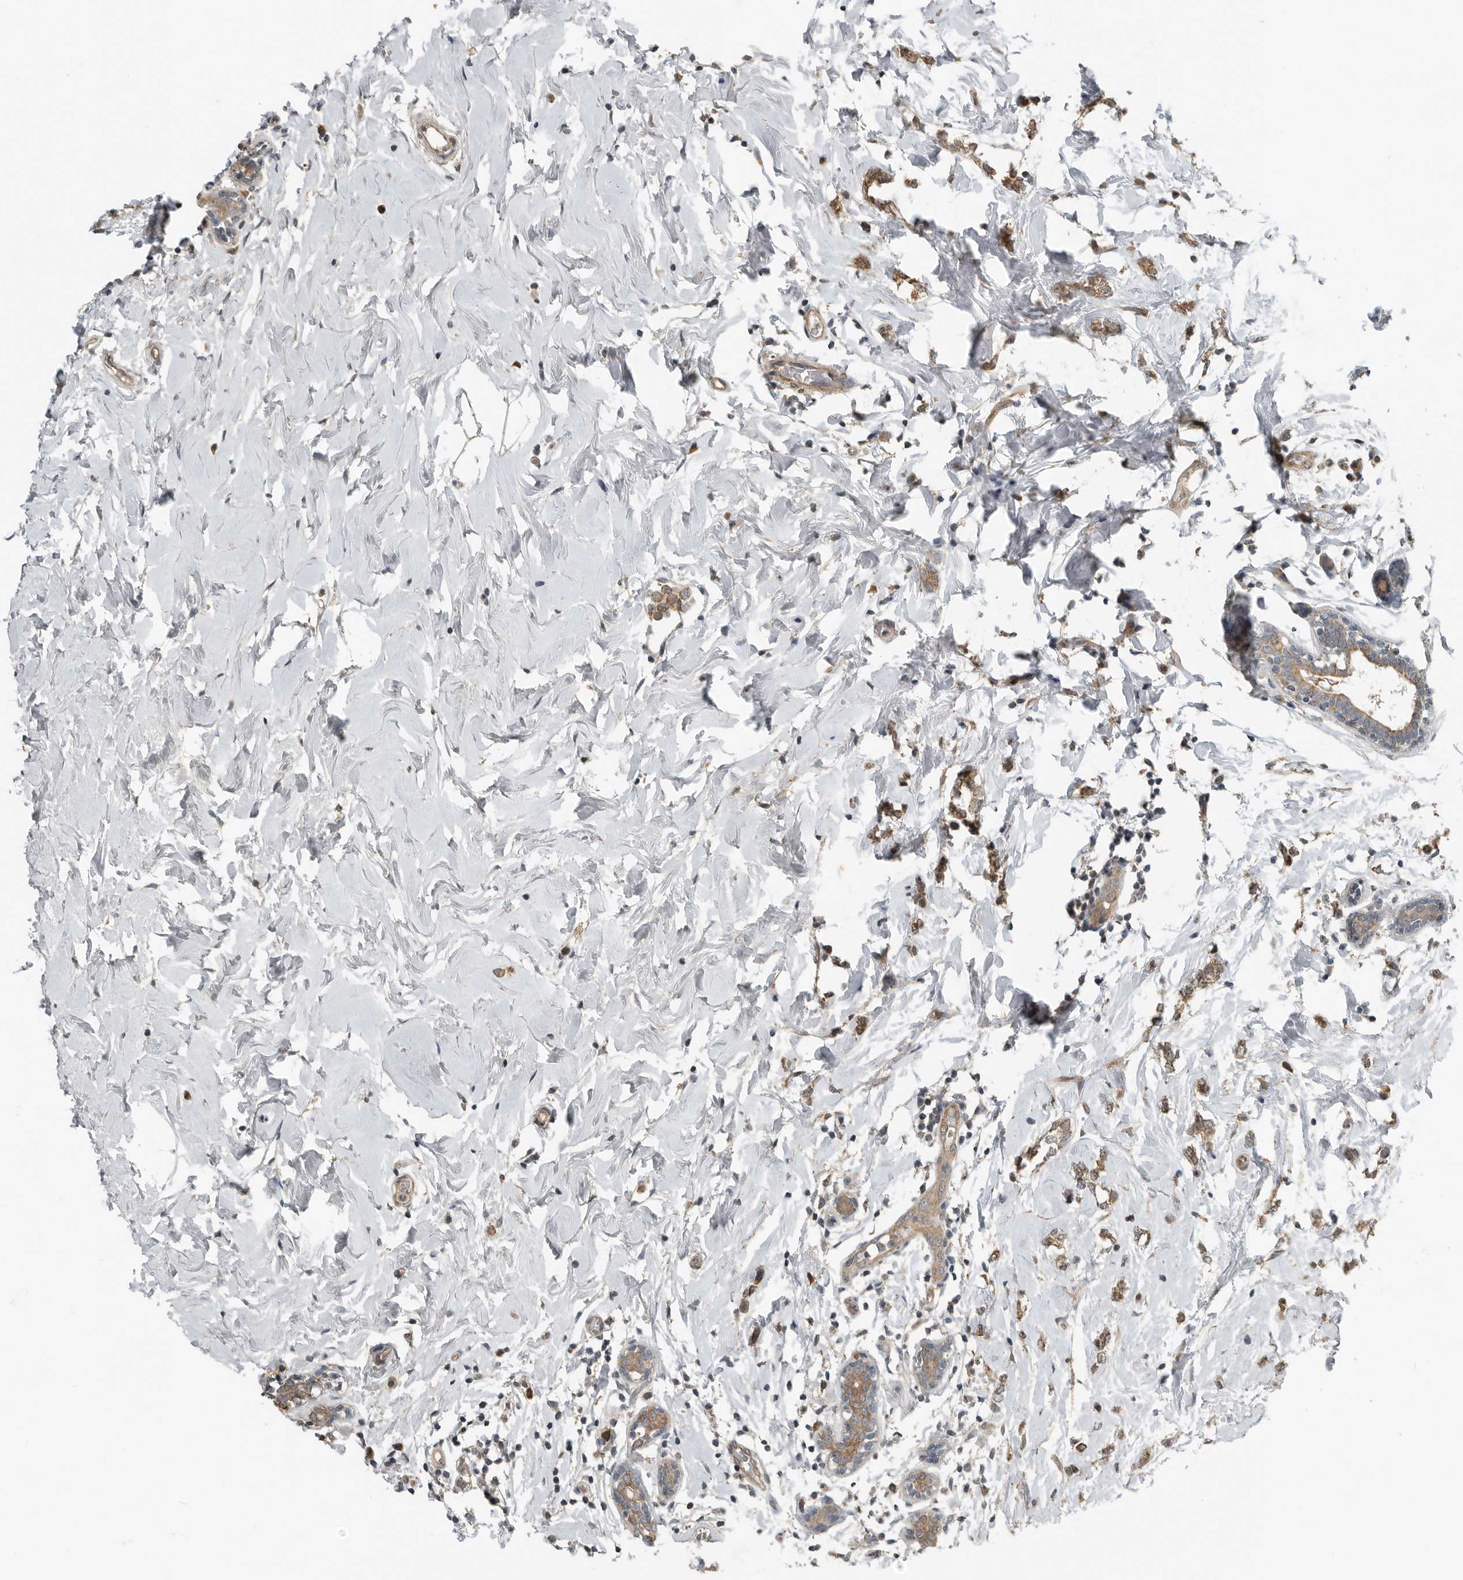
{"staining": {"intensity": "moderate", "quantity": ">75%", "location": "cytoplasmic/membranous"}, "tissue": "breast cancer", "cell_type": "Tumor cells", "image_type": "cancer", "snomed": [{"axis": "morphology", "description": "Normal tissue, NOS"}, {"axis": "morphology", "description": "Lobular carcinoma"}, {"axis": "topography", "description": "Breast"}], "caption": "Protein positivity by IHC shows moderate cytoplasmic/membranous positivity in about >75% of tumor cells in breast cancer.", "gene": "AFAP1", "patient": {"sex": "female", "age": 47}}